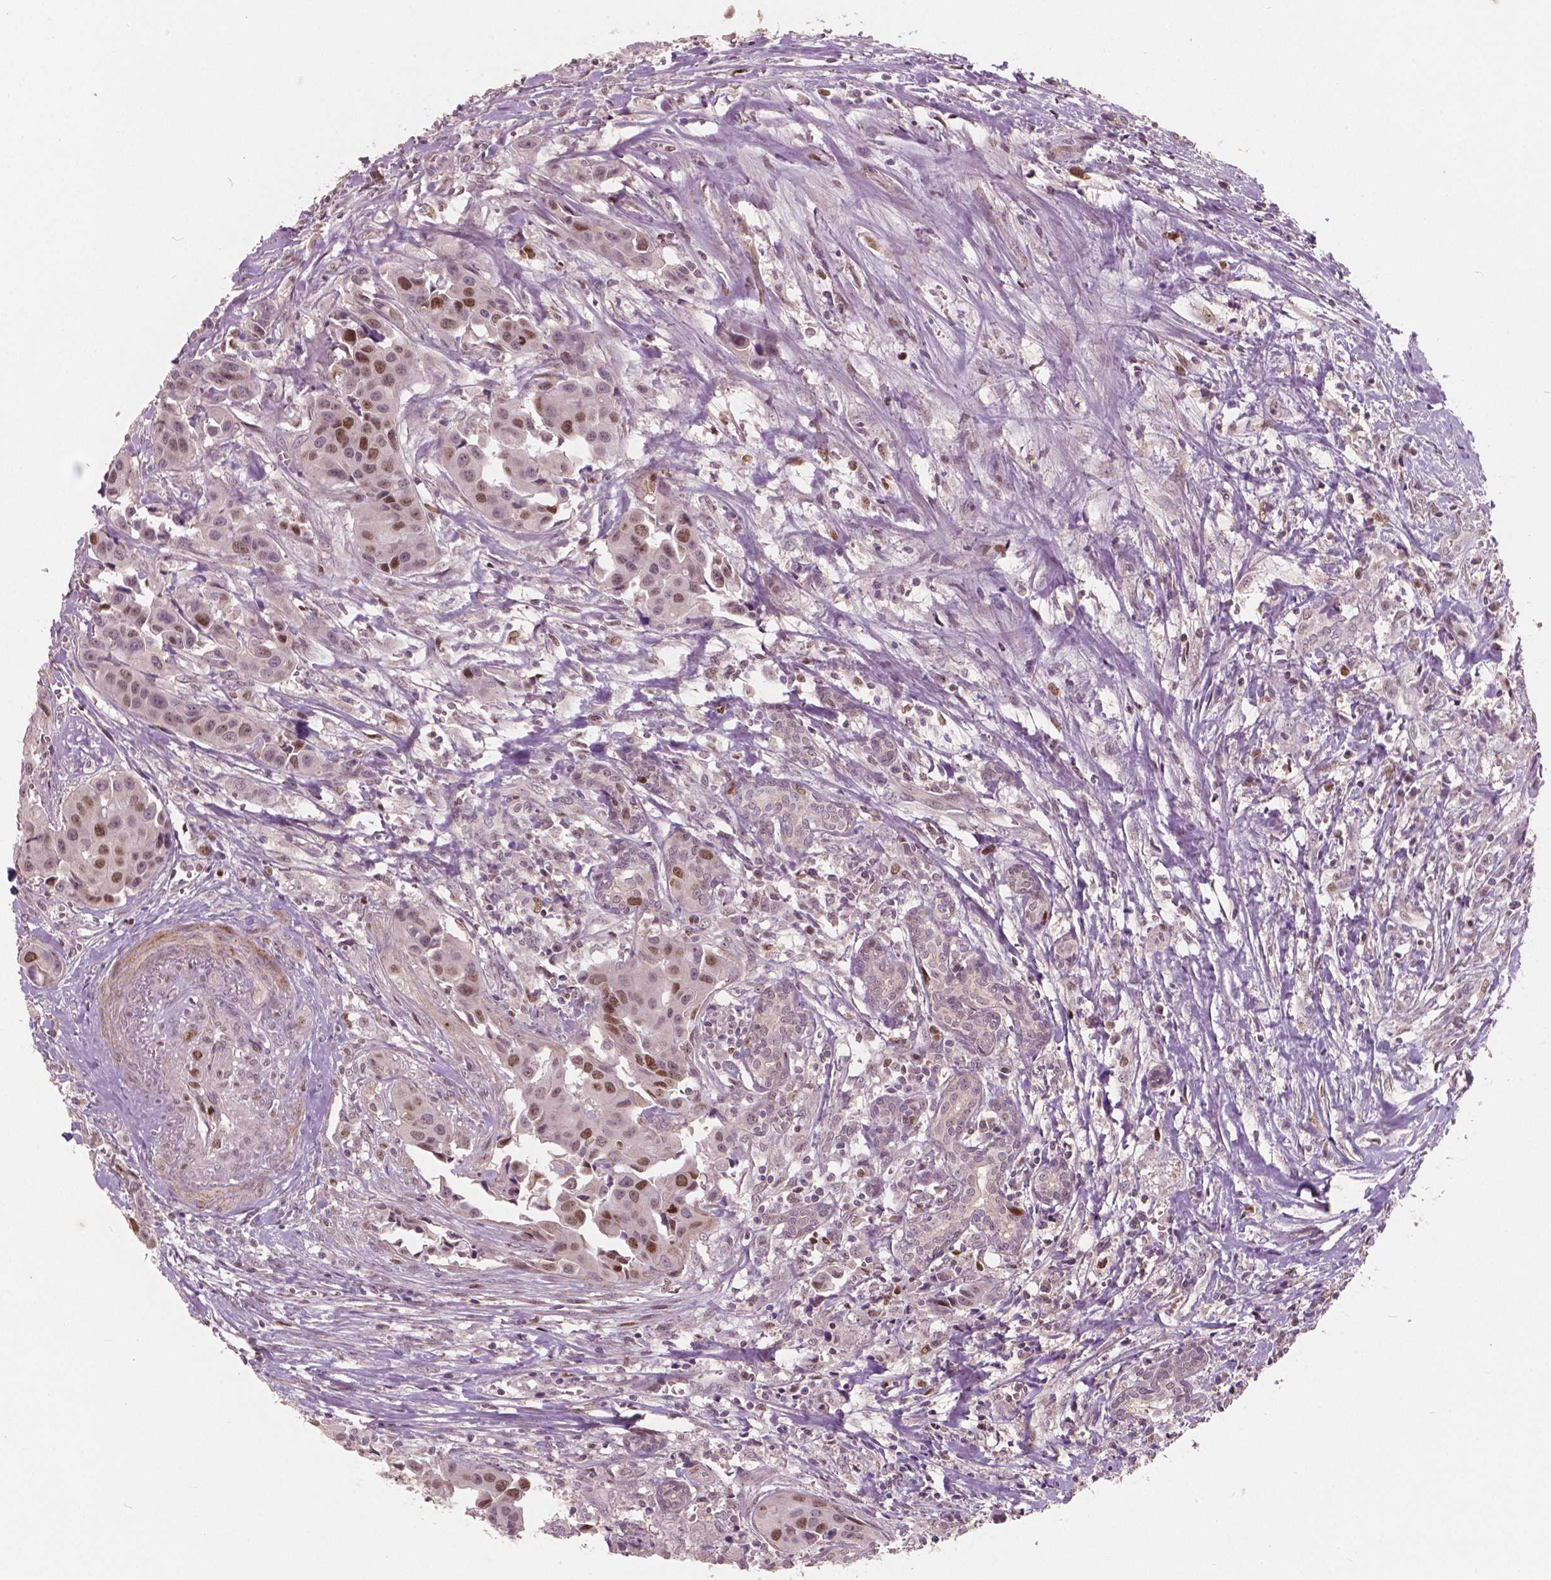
{"staining": {"intensity": "moderate", "quantity": "25%-75%", "location": "nuclear"}, "tissue": "head and neck cancer", "cell_type": "Tumor cells", "image_type": "cancer", "snomed": [{"axis": "morphology", "description": "Adenocarcinoma, NOS"}, {"axis": "topography", "description": "Head-Neck"}], "caption": "Head and neck cancer stained with DAB (3,3'-diaminobenzidine) immunohistochemistry demonstrates medium levels of moderate nuclear positivity in about 25%-75% of tumor cells.", "gene": "NSD2", "patient": {"sex": "male", "age": 76}}